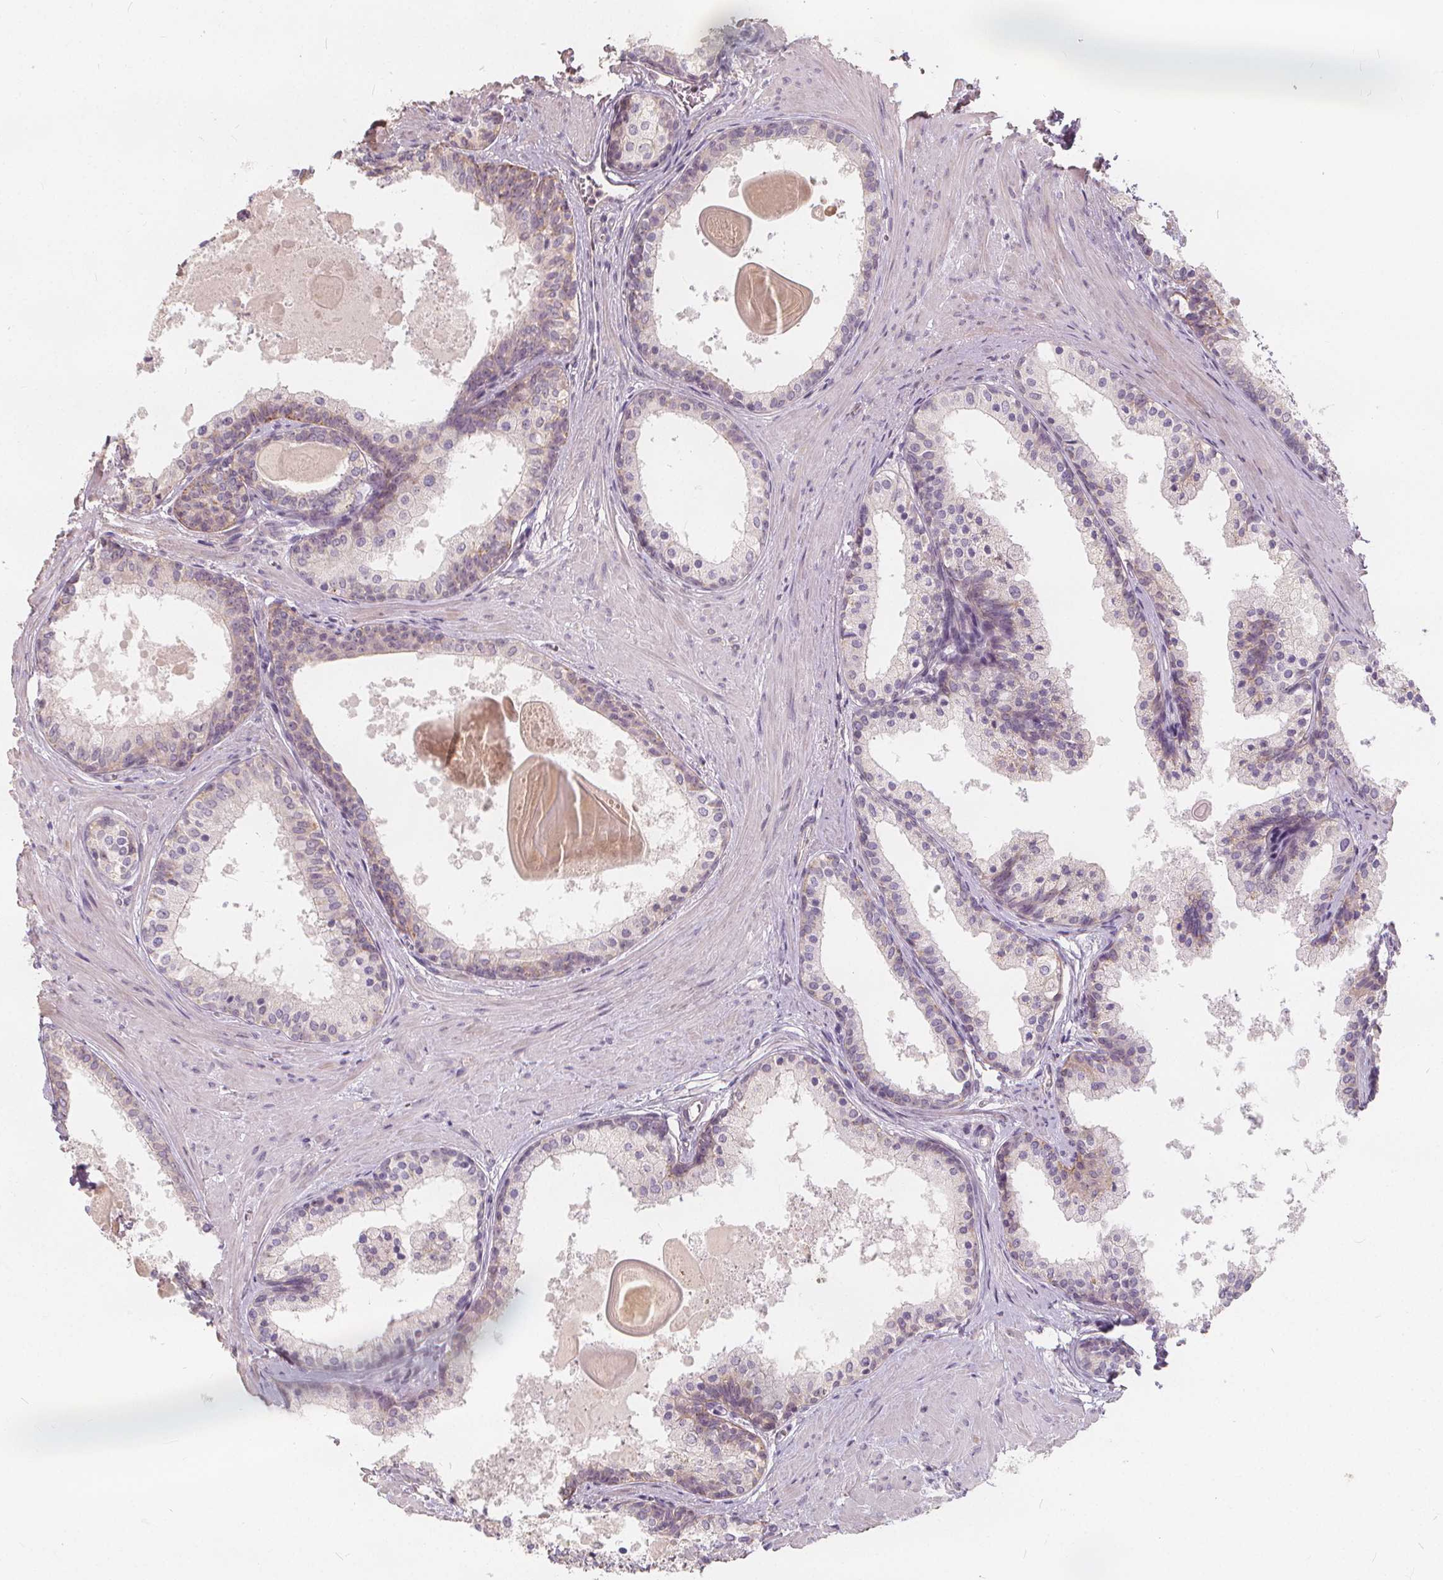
{"staining": {"intensity": "negative", "quantity": "none", "location": "none"}, "tissue": "prostate", "cell_type": "Glandular cells", "image_type": "normal", "snomed": [{"axis": "morphology", "description": "Normal tissue, NOS"}, {"axis": "topography", "description": "Prostate"}], "caption": "Protein analysis of normal prostate displays no significant expression in glandular cells. (Stains: DAB IHC with hematoxylin counter stain, Microscopy: brightfield microscopy at high magnification).", "gene": "DRC3", "patient": {"sex": "male", "age": 61}}